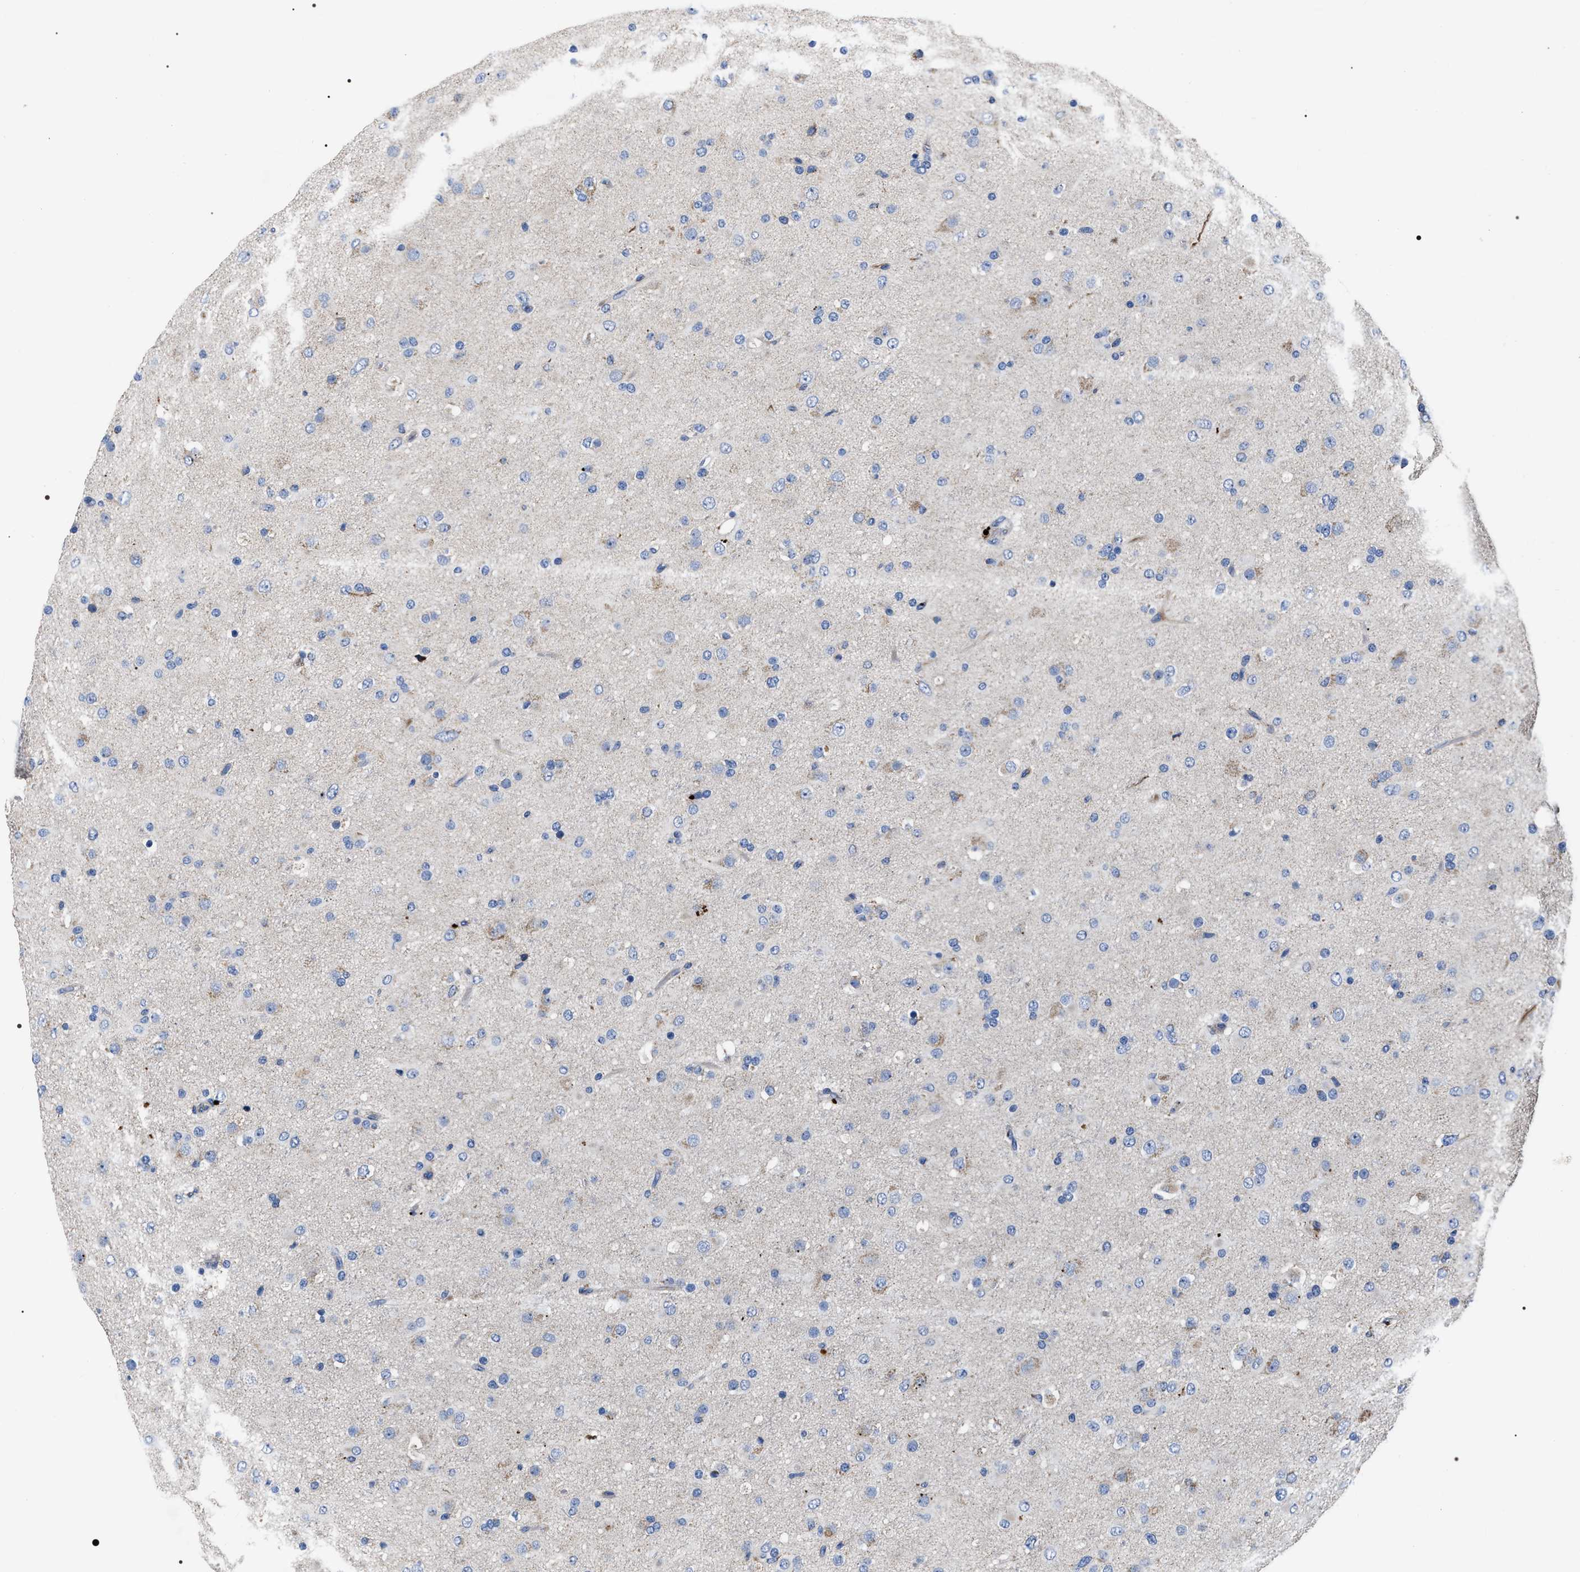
{"staining": {"intensity": "negative", "quantity": "none", "location": "none"}, "tissue": "glioma", "cell_type": "Tumor cells", "image_type": "cancer", "snomed": [{"axis": "morphology", "description": "Glioma, malignant, Low grade"}, {"axis": "topography", "description": "Brain"}], "caption": "A histopathology image of malignant glioma (low-grade) stained for a protein shows no brown staining in tumor cells.", "gene": "MACC1", "patient": {"sex": "male", "age": 65}}